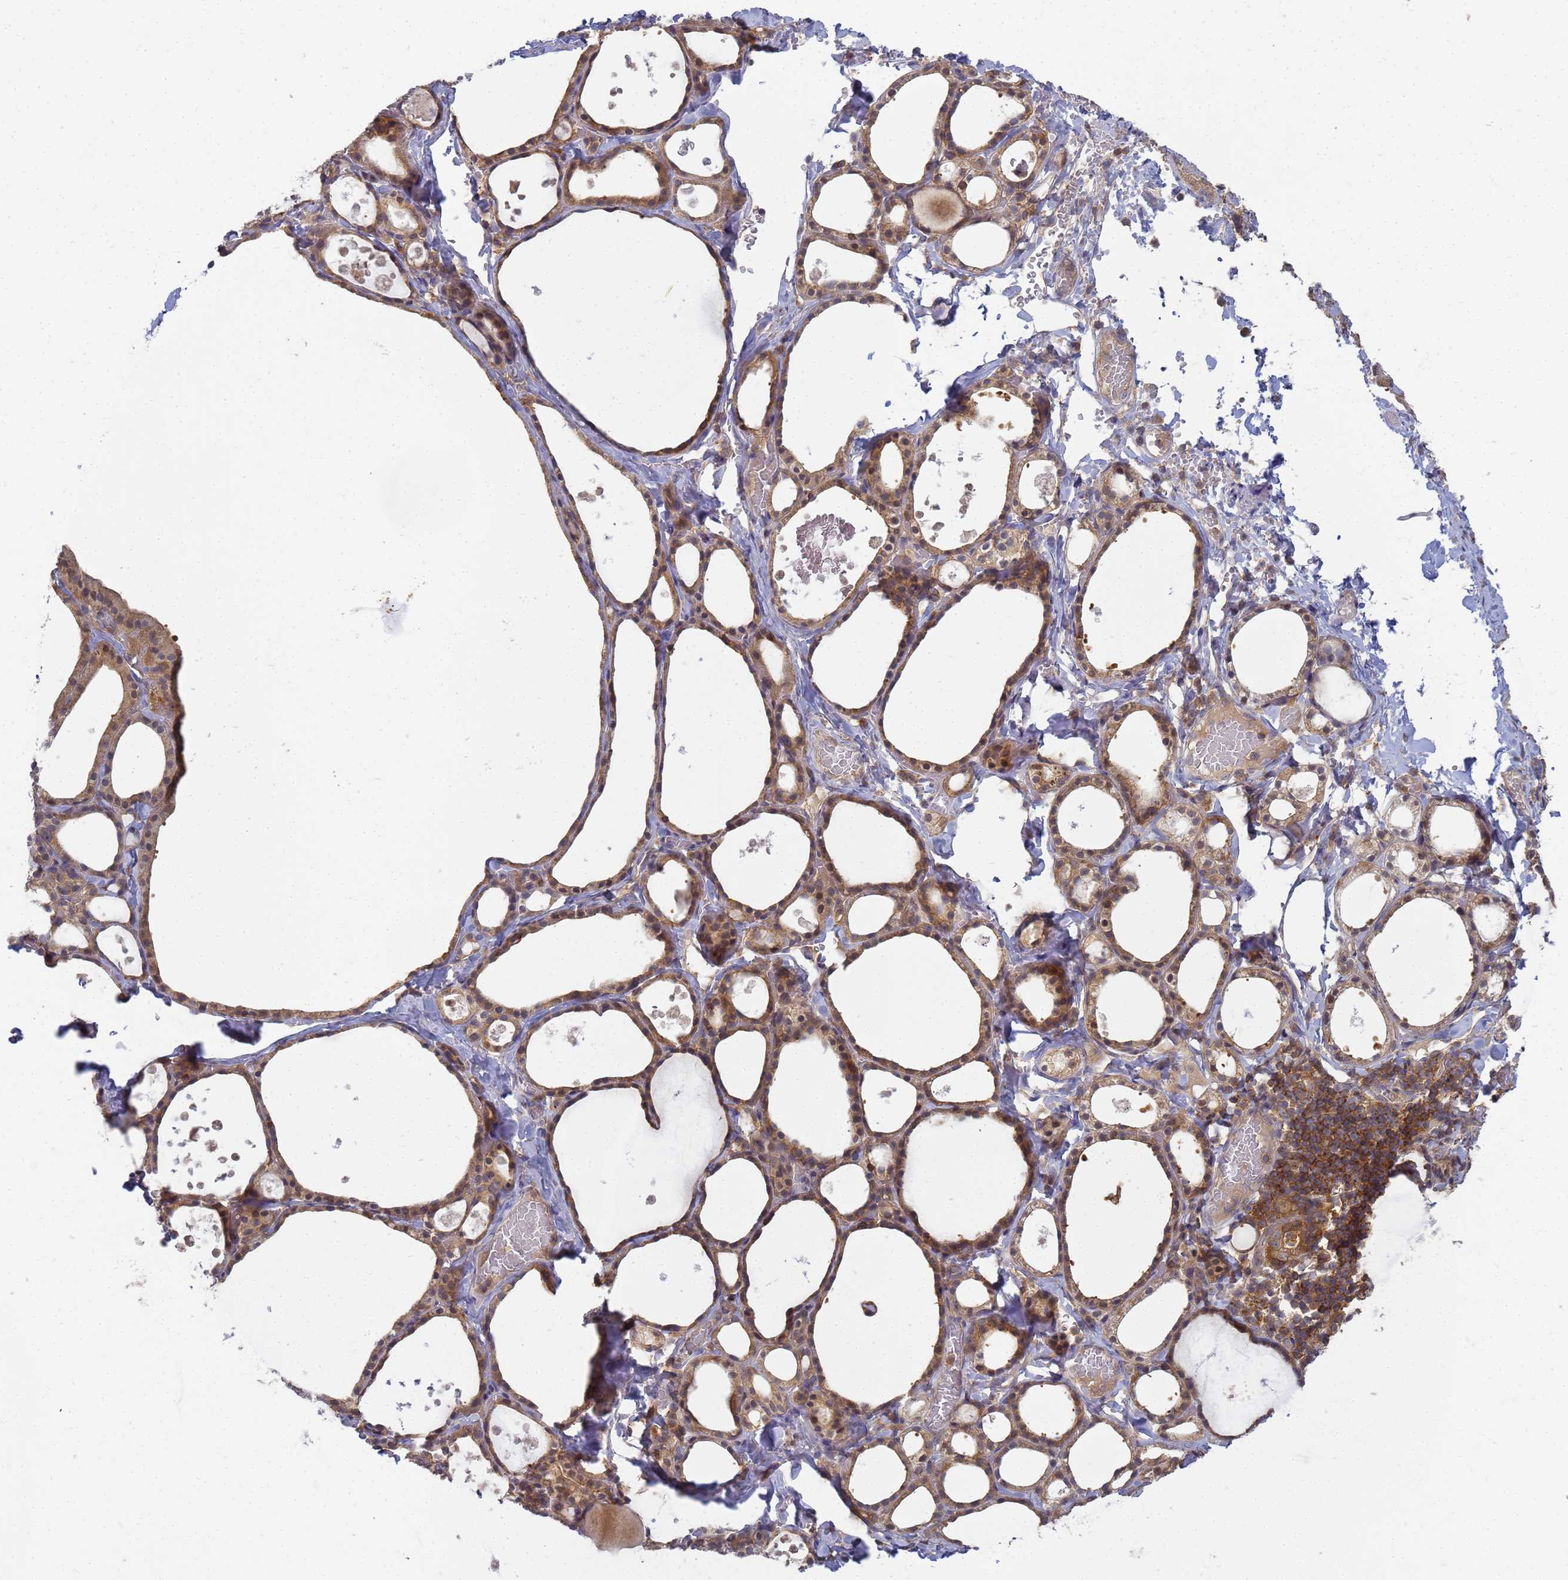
{"staining": {"intensity": "moderate", "quantity": ">75%", "location": "cytoplasmic/membranous,nuclear"}, "tissue": "thyroid gland", "cell_type": "Glandular cells", "image_type": "normal", "snomed": [{"axis": "morphology", "description": "Normal tissue, NOS"}, {"axis": "topography", "description": "Thyroid gland"}], "caption": "Brown immunohistochemical staining in normal thyroid gland displays moderate cytoplasmic/membranous,nuclear staining in approximately >75% of glandular cells. (Brightfield microscopy of DAB IHC at high magnification).", "gene": "SHARPIN", "patient": {"sex": "male", "age": 56}}